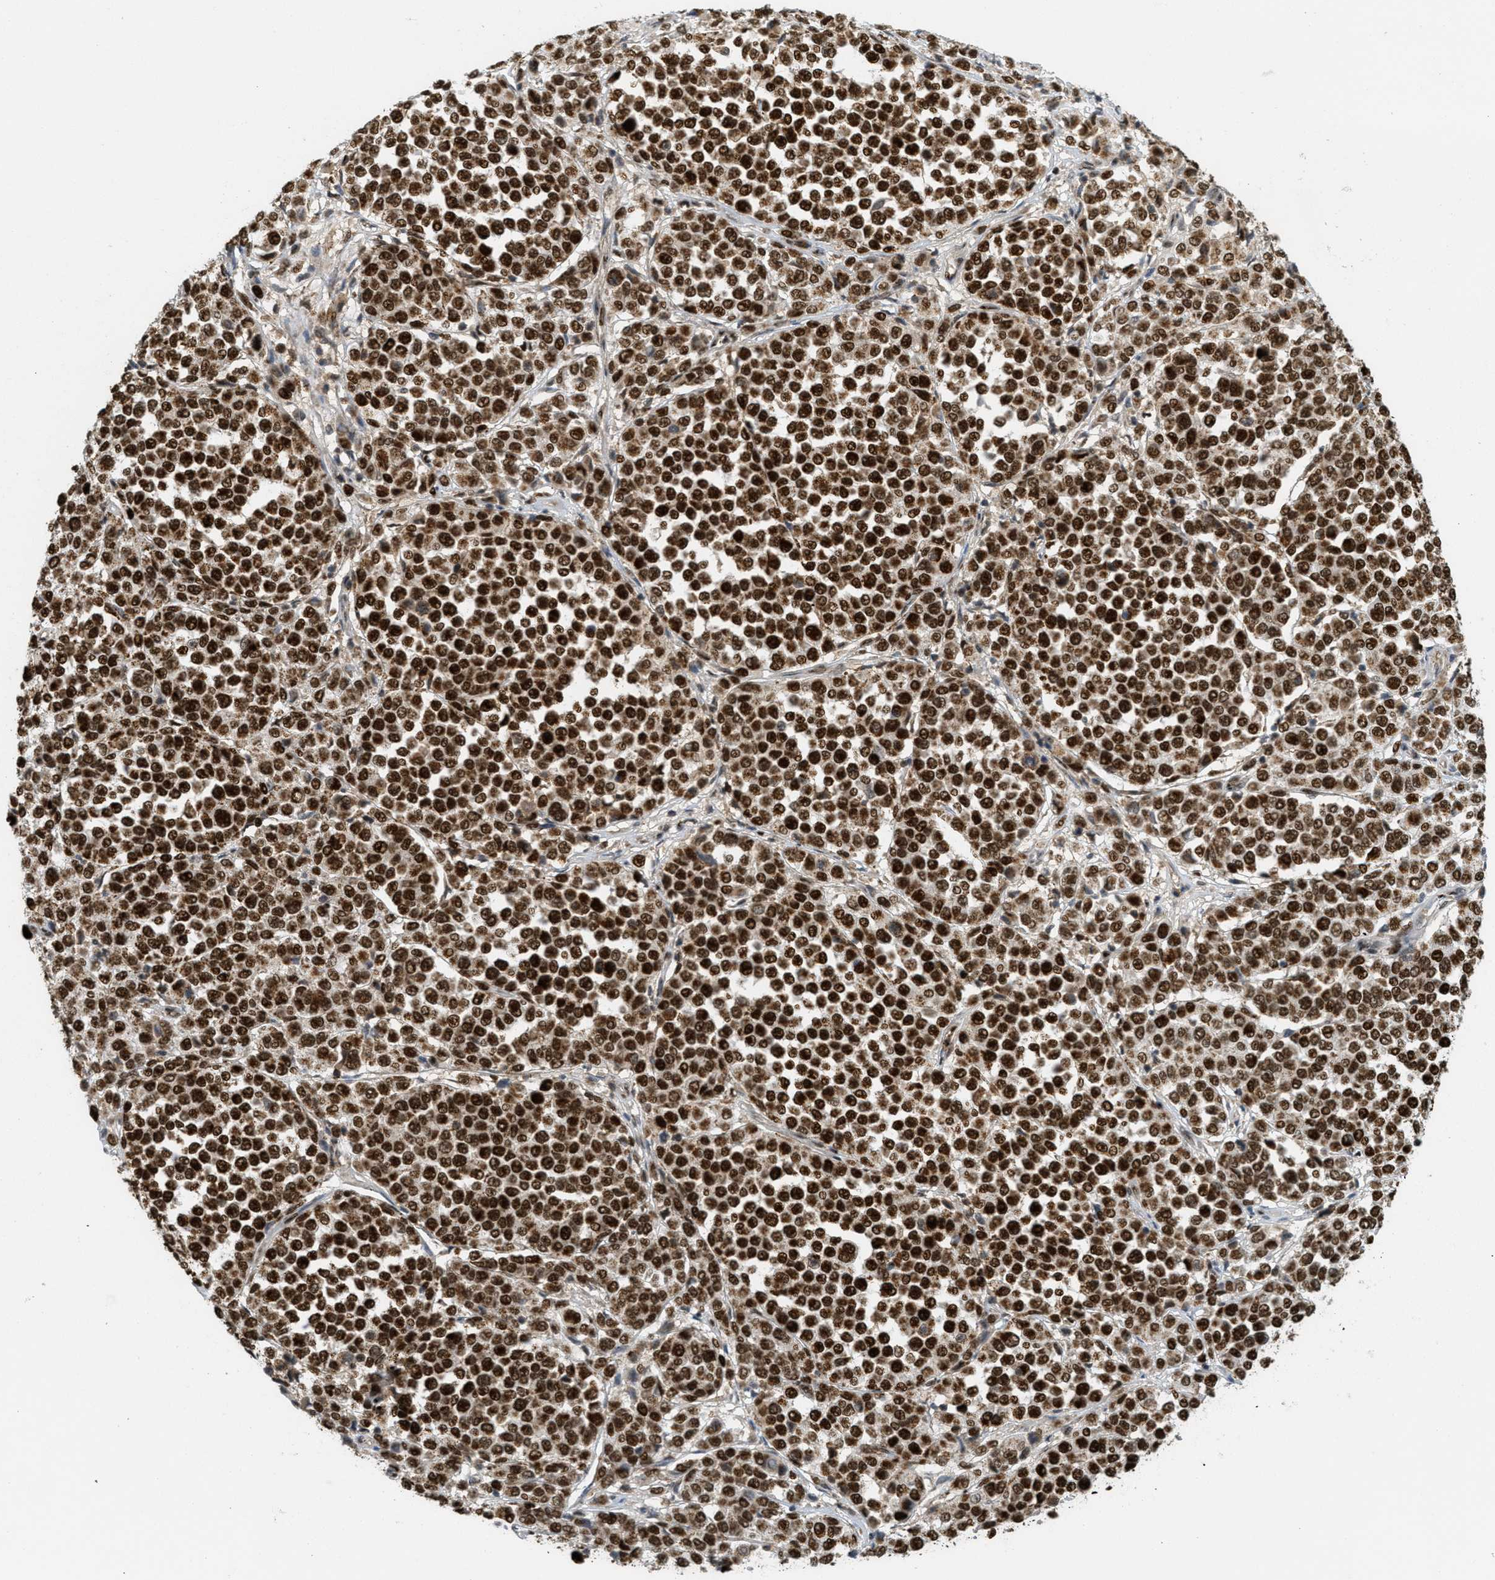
{"staining": {"intensity": "strong", "quantity": ">75%", "location": "cytoplasmic/membranous,nuclear"}, "tissue": "melanoma", "cell_type": "Tumor cells", "image_type": "cancer", "snomed": [{"axis": "morphology", "description": "Malignant melanoma, Metastatic site"}, {"axis": "topography", "description": "Pancreas"}], "caption": "Immunohistochemical staining of human malignant melanoma (metastatic site) displays strong cytoplasmic/membranous and nuclear protein positivity in about >75% of tumor cells.", "gene": "TLK1", "patient": {"sex": "female", "age": 30}}